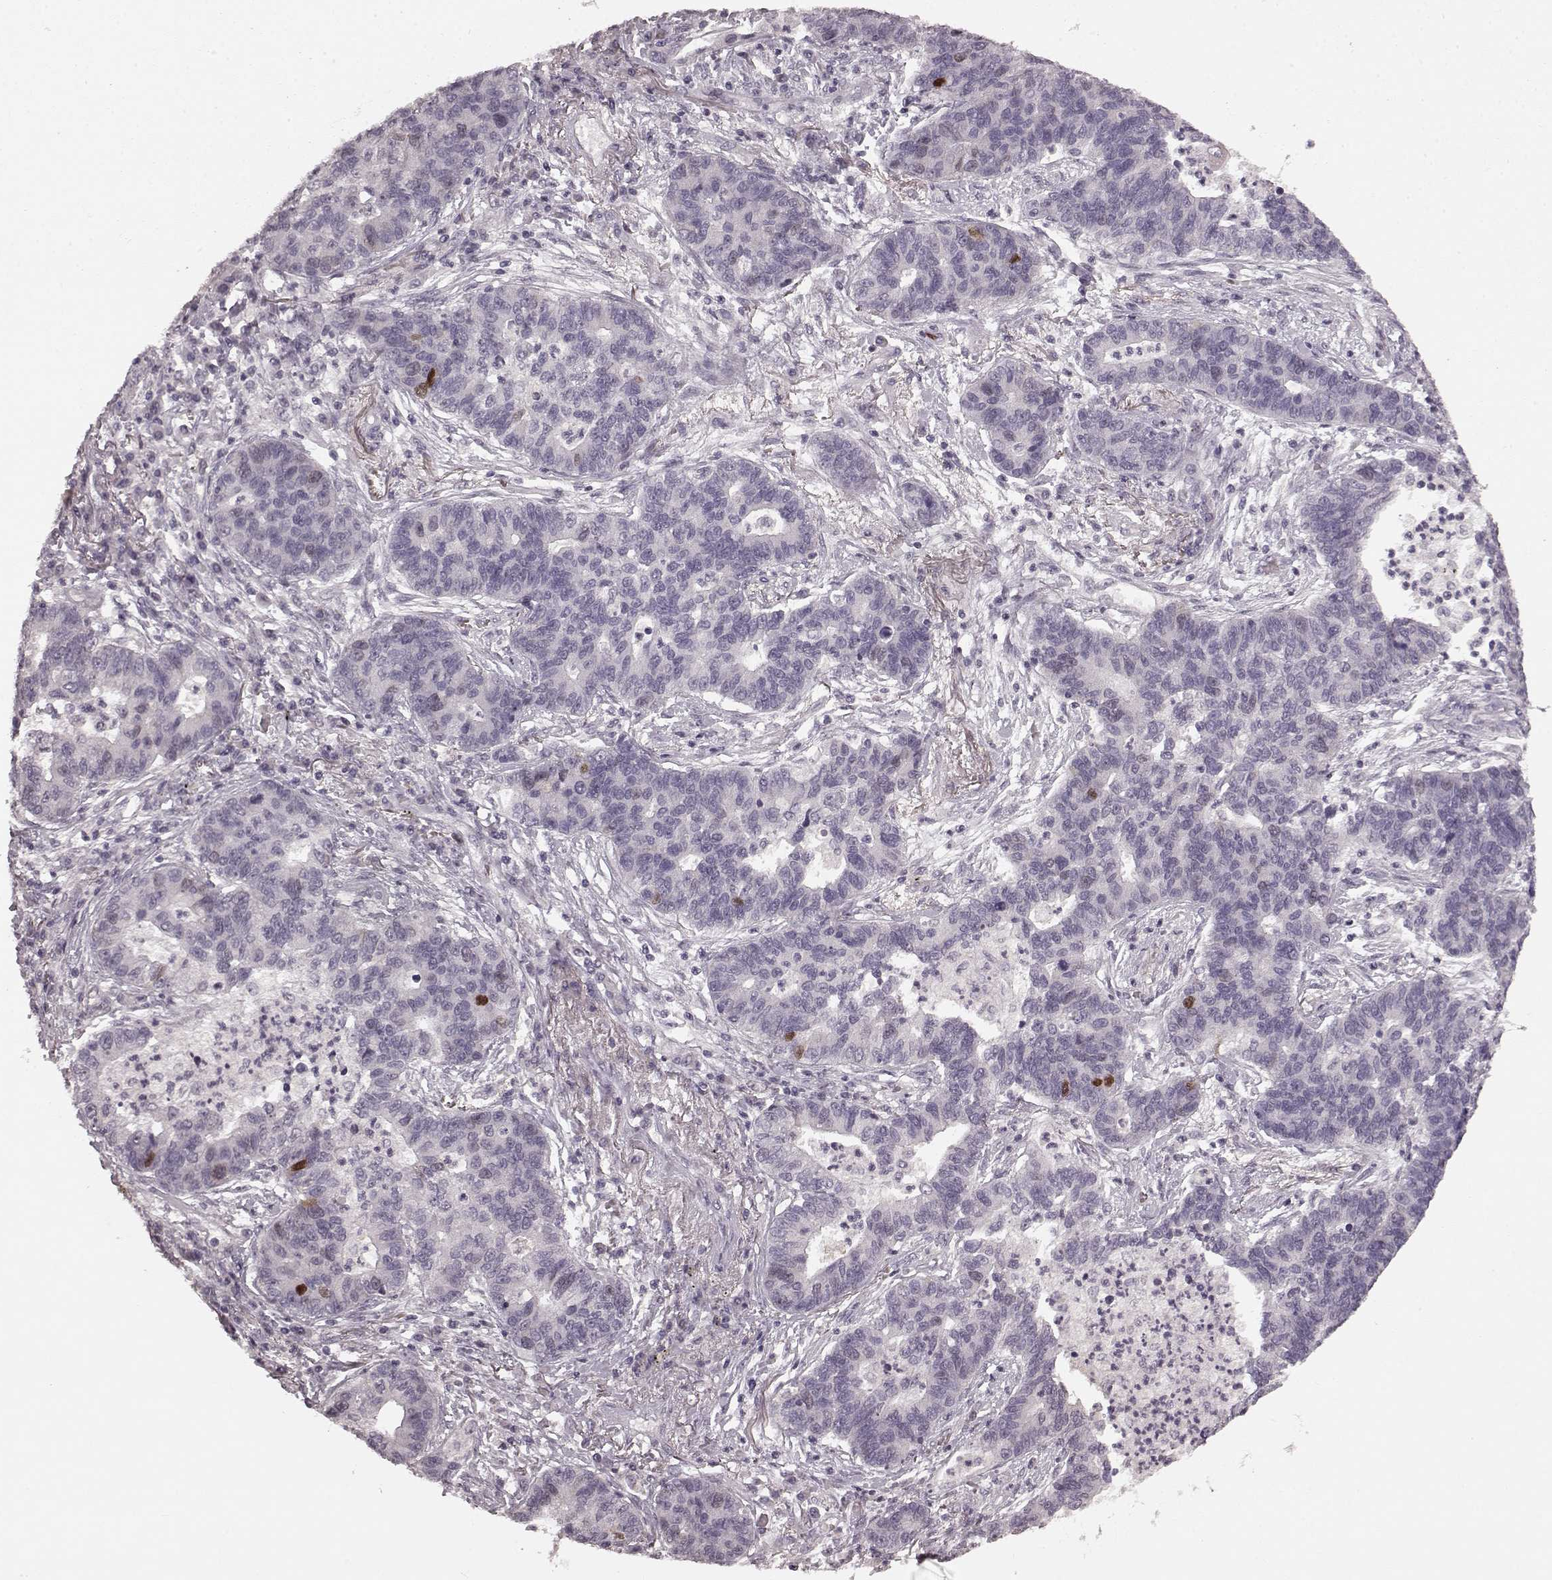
{"staining": {"intensity": "strong", "quantity": "<25%", "location": "nuclear"}, "tissue": "lung cancer", "cell_type": "Tumor cells", "image_type": "cancer", "snomed": [{"axis": "morphology", "description": "Adenocarcinoma, NOS"}, {"axis": "topography", "description": "Lung"}], "caption": "A high-resolution histopathology image shows IHC staining of lung cancer, which demonstrates strong nuclear expression in approximately <25% of tumor cells. (Brightfield microscopy of DAB IHC at high magnification).", "gene": "CCNA2", "patient": {"sex": "female", "age": 57}}